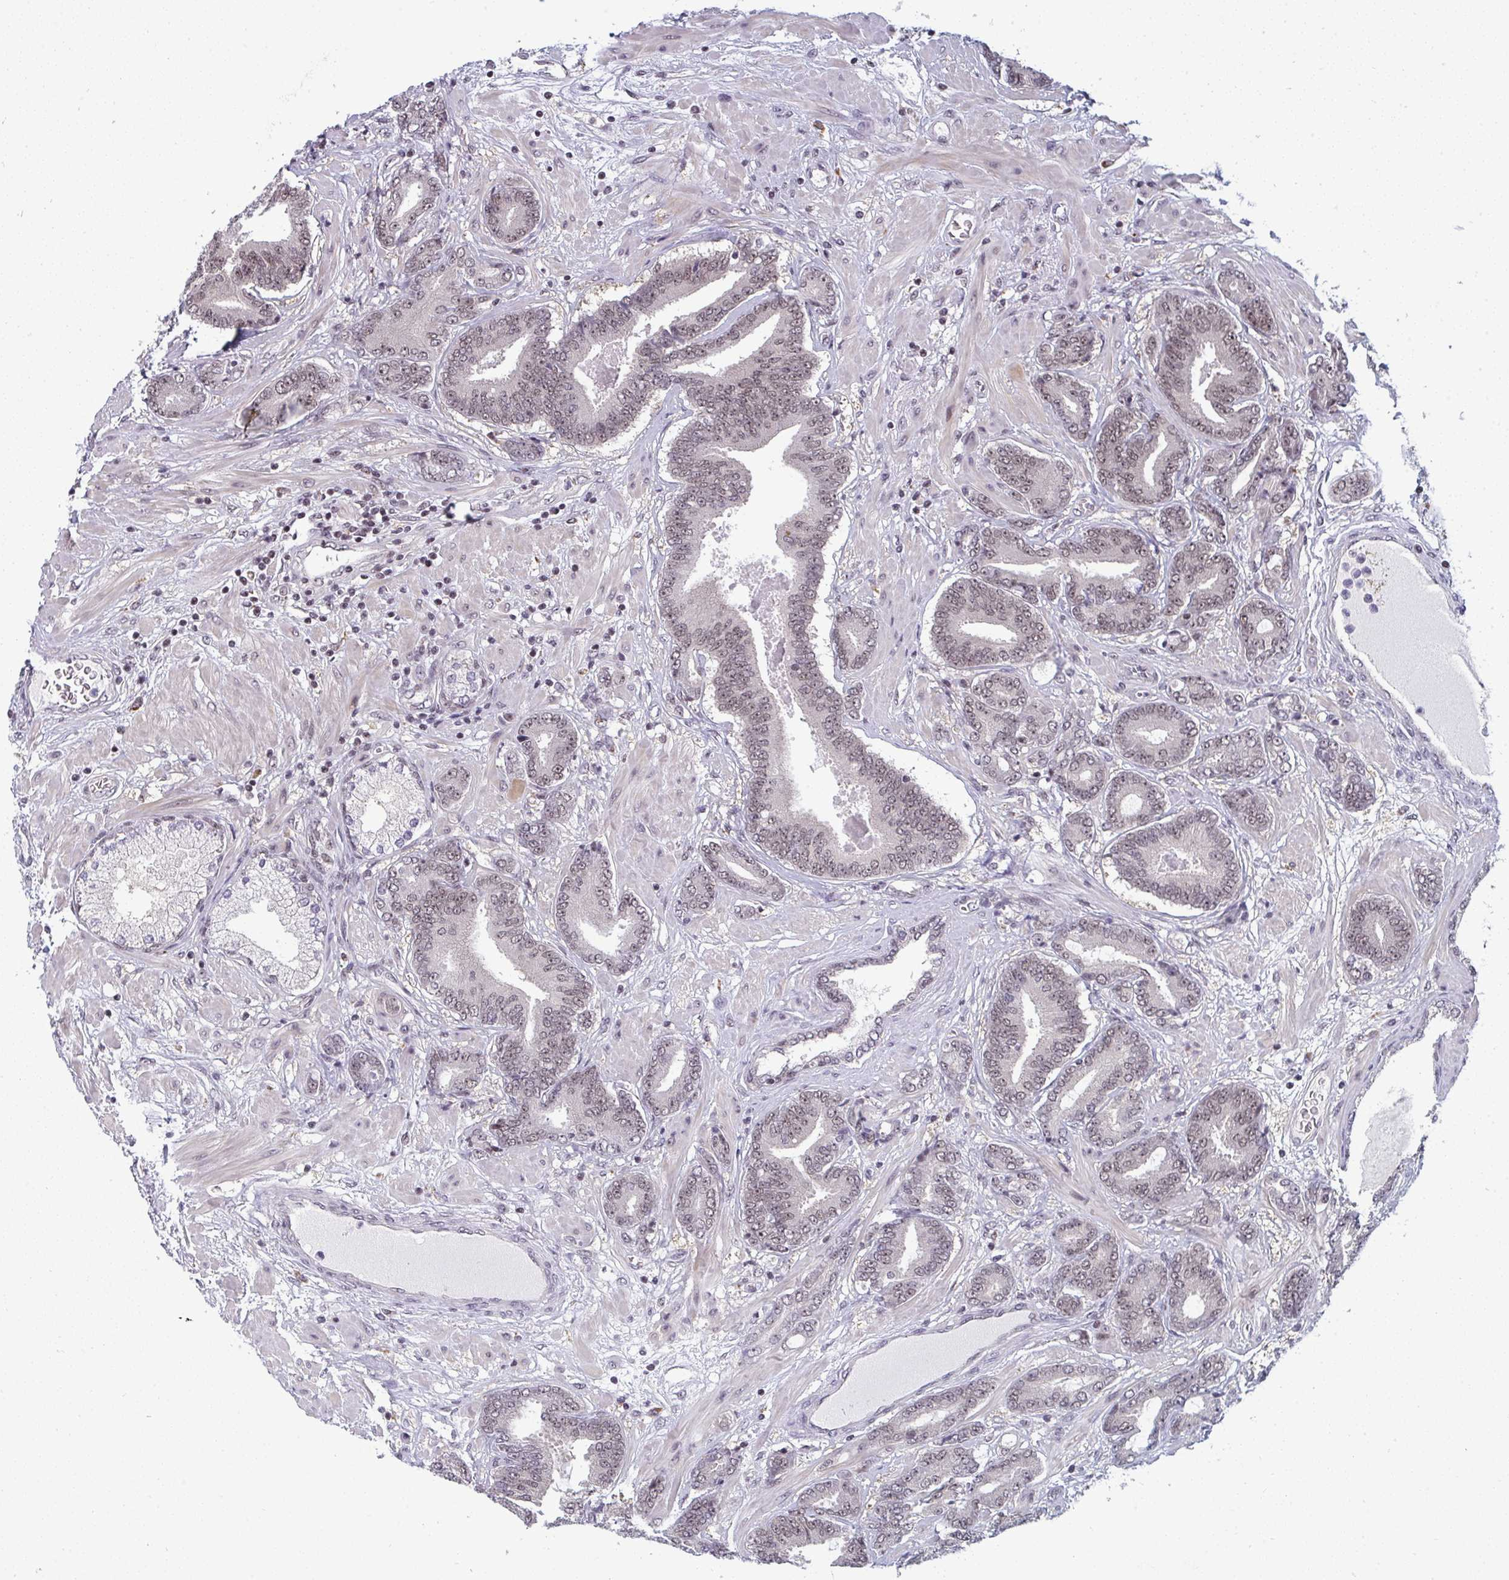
{"staining": {"intensity": "weak", "quantity": ">75%", "location": "nuclear"}, "tissue": "prostate cancer", "cell_type": "Tumor cells", "image_type": "cancer", "snomed": [{"axis": "morphology", "description": "Adenocarcinoma, High grade"}, {"axis": "topography", "description": "Prostate"}], "caption": "This image reveals IHC staining of high-grade adenocarcinoma (prostate), with low weak nuclear staining in approximately >75% of tumor cells.", "gene": "ATF1", "patient": {"sex": "male", "age": 62}}